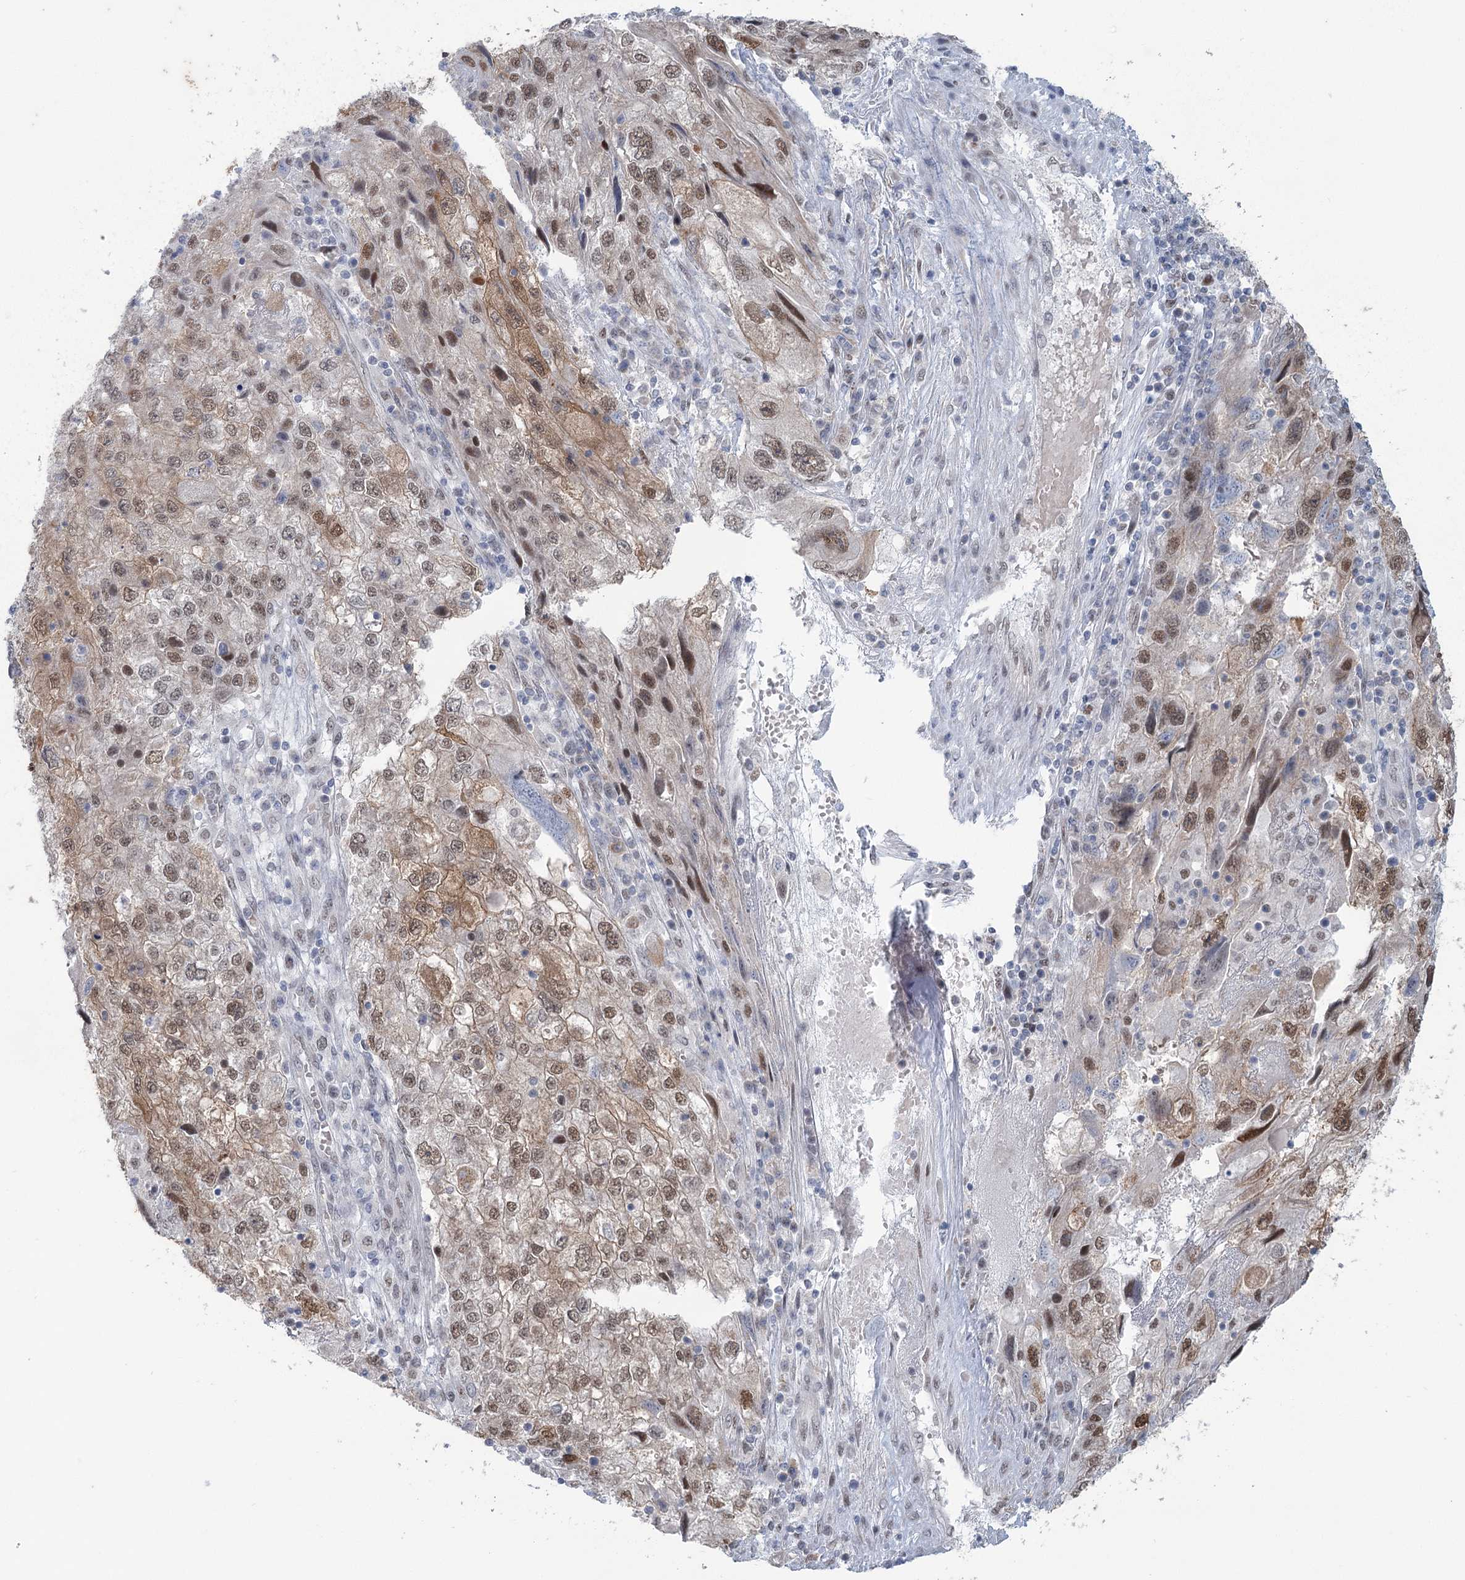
{"staining": {"intensity": "moderate", "quantity": ">75%", "location": "cytoplasmic/membranous,nuclear"}, "tissue": "endometrial cancer", "cell_type": "Tumor cells", "image_type": "cancer", "snomed": [{"axis": "morphology", "description": "Adenocarcinoma, NOS"}, {"axis": "topography", "description": "Endometrium"}], "caption": "Endometrial cancer (adenocarcinoma) stained with a brown dye displays moderate cytoplasmic/membranous and nuclear positive staining in about >75% of tumor cells.", "gene": "MTG1", "patient": {"sex": "female", "age": 49}}